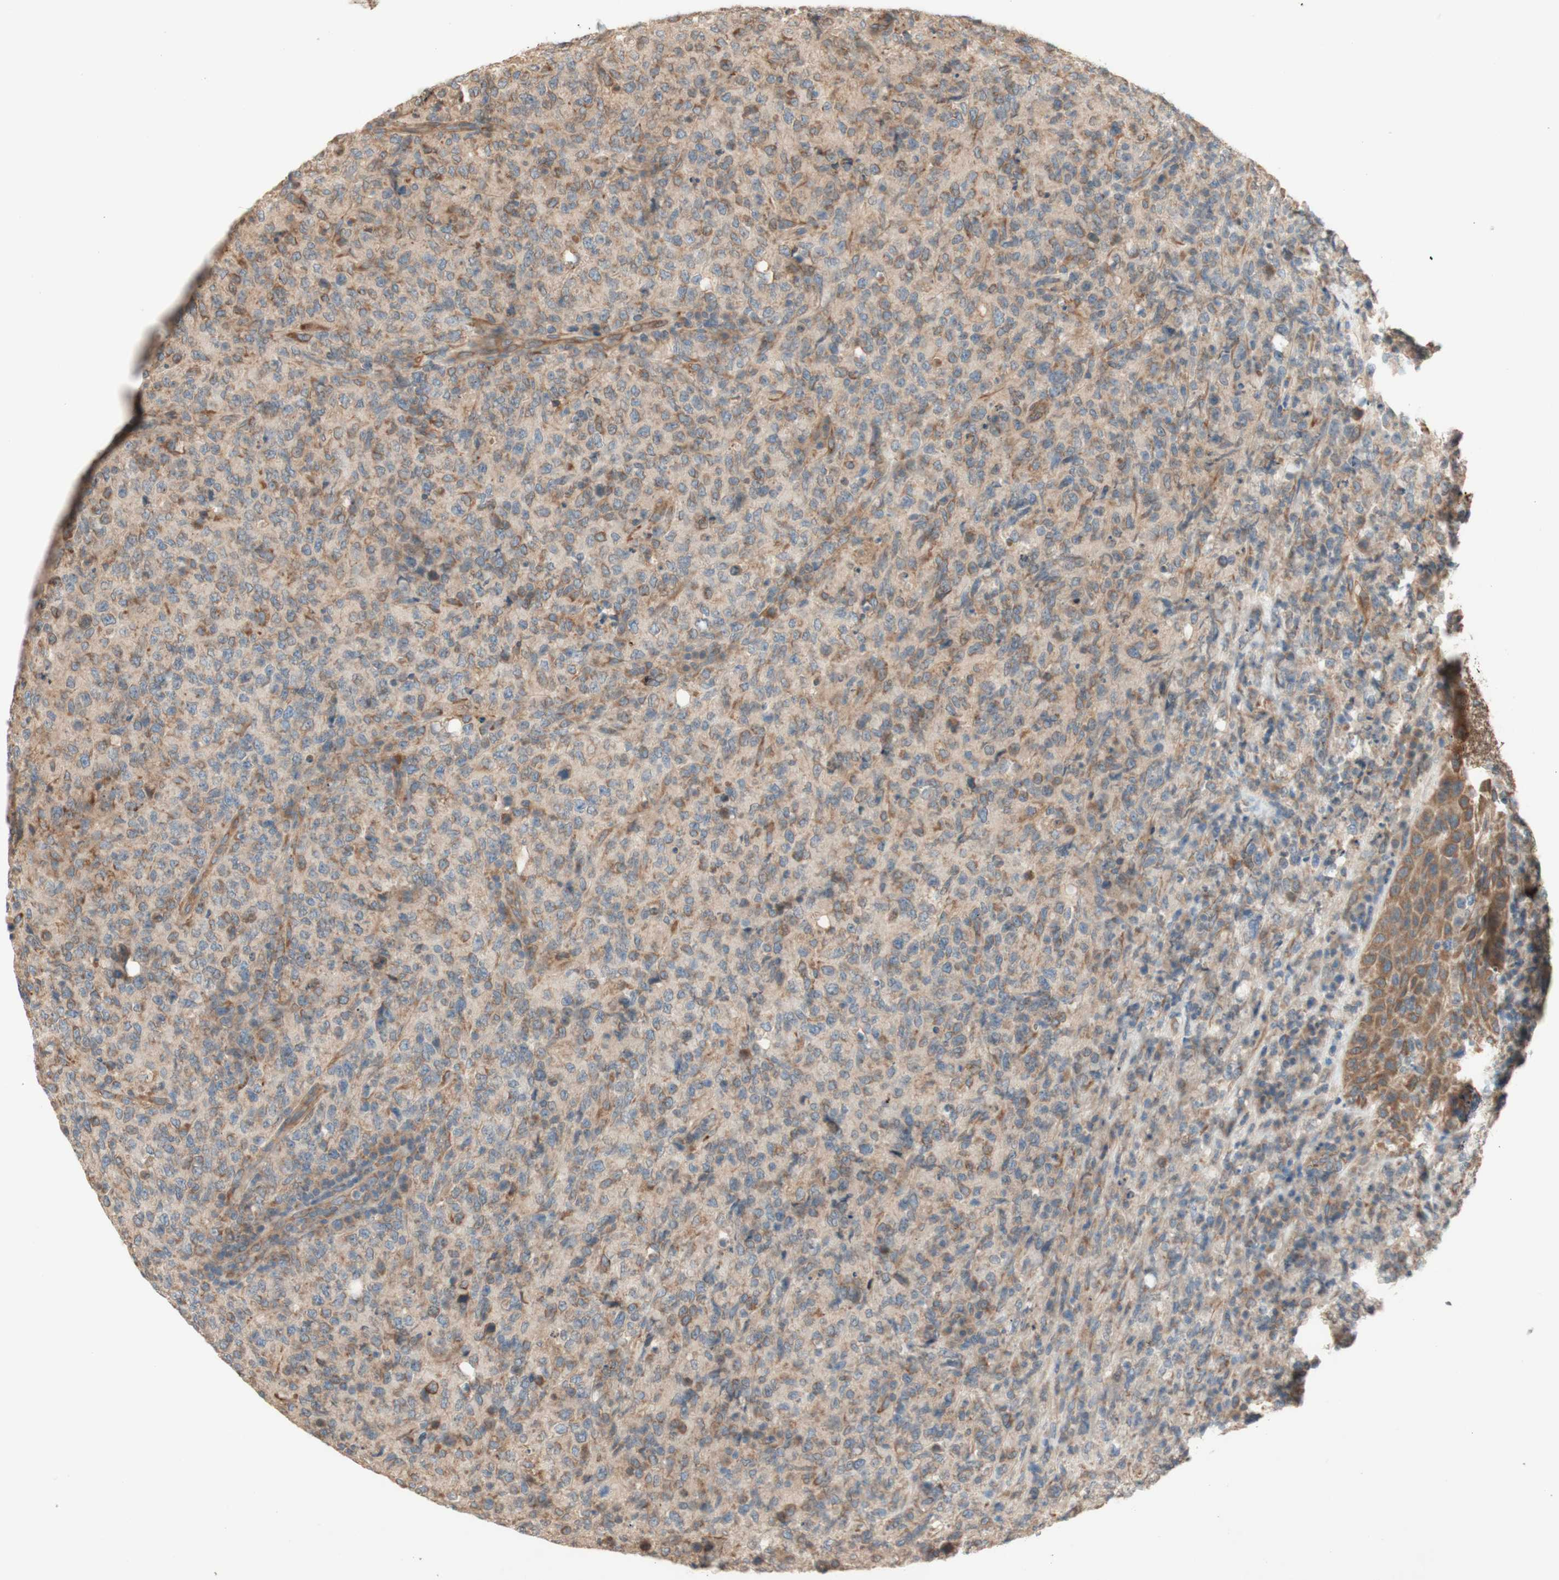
{"staining": {"intensity": "weak", "quantity": ">75%", "location": "cytoplasmic/membranous"}, "tissue": "lymphoma", "cell_type": "Tumor cells", "image_type": "cancer", "snomed": [{"axis": "morphology", "description": "Malignant lymphoma, non-Hodgkin's type, High grade"}, {"axis": "topography", "description": "Tonsil"}], "caption": "Immunohistochemical staining of human lymphoma demonstrates low levels of weak cytoplasmic/membranous positivity in about >75% of tumor cells.", "gene": "SOCS2", "patient": {"sex": "female", "age": 36}}